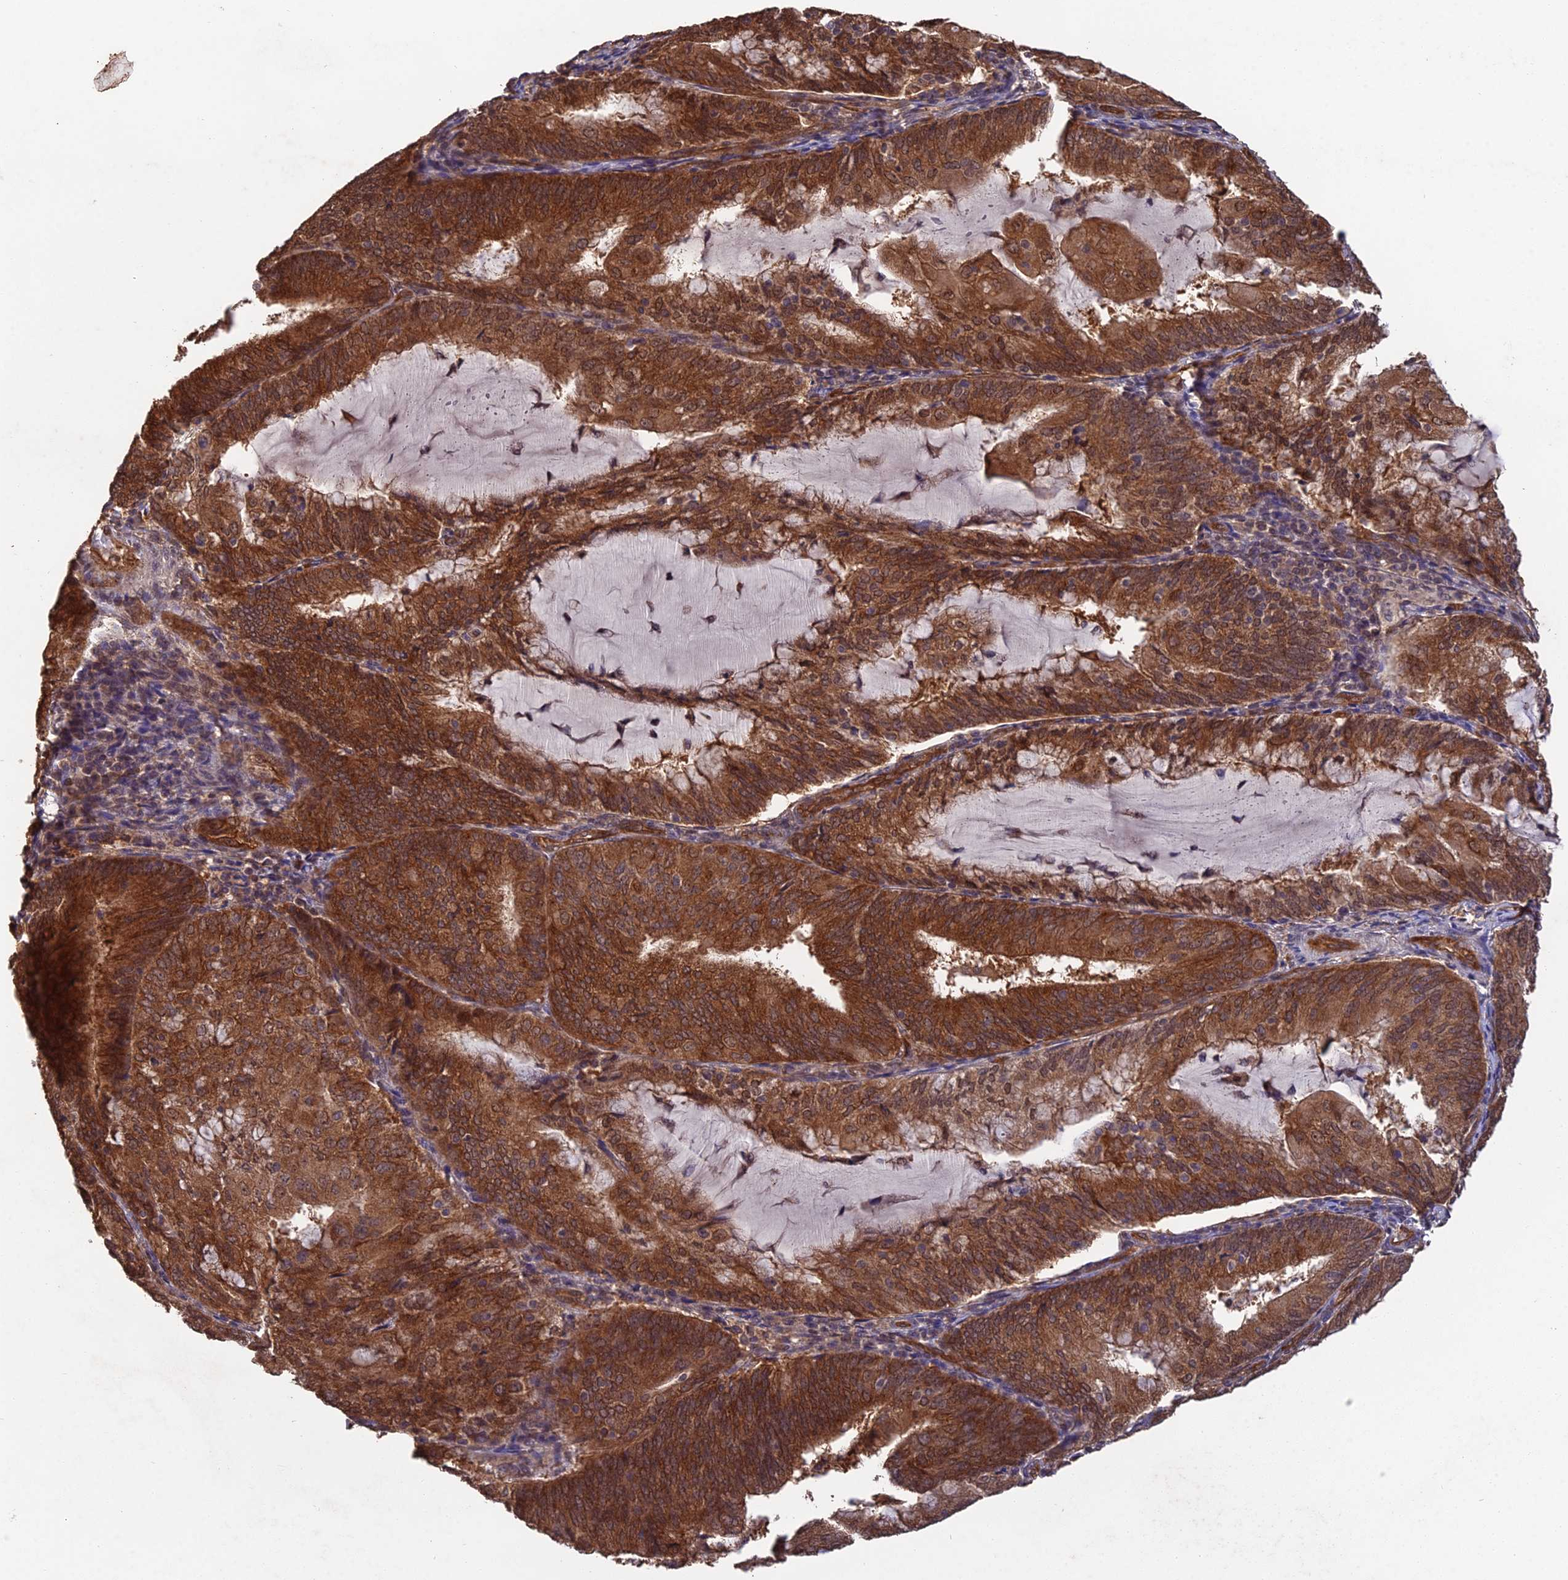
{"staining": {"intensity": "strong", "quantity": ">75%", "location": "cytoplasmic/membranous"}, "tissue": "endometrial cancer", "cell_type": "Tumor cells", "image_type": "cancer", "snomed": [{"axis": "morphology", "description": "Adenocarcinoma, NOS"}, {"axis": "topography", "description": "Endometrium"}], "caption": "Protein analysis of endometrial cancer tissue demonstrates strong cytoplasmic/membranous positivity in about >75% of tumor cells. (DAB (3,3'-diaminobenzidine) IHC, brown staining for protein, blue staining for nuclei).", "gene": "RALGAPA2", "patient": {"sex": "female", "age": 81}}